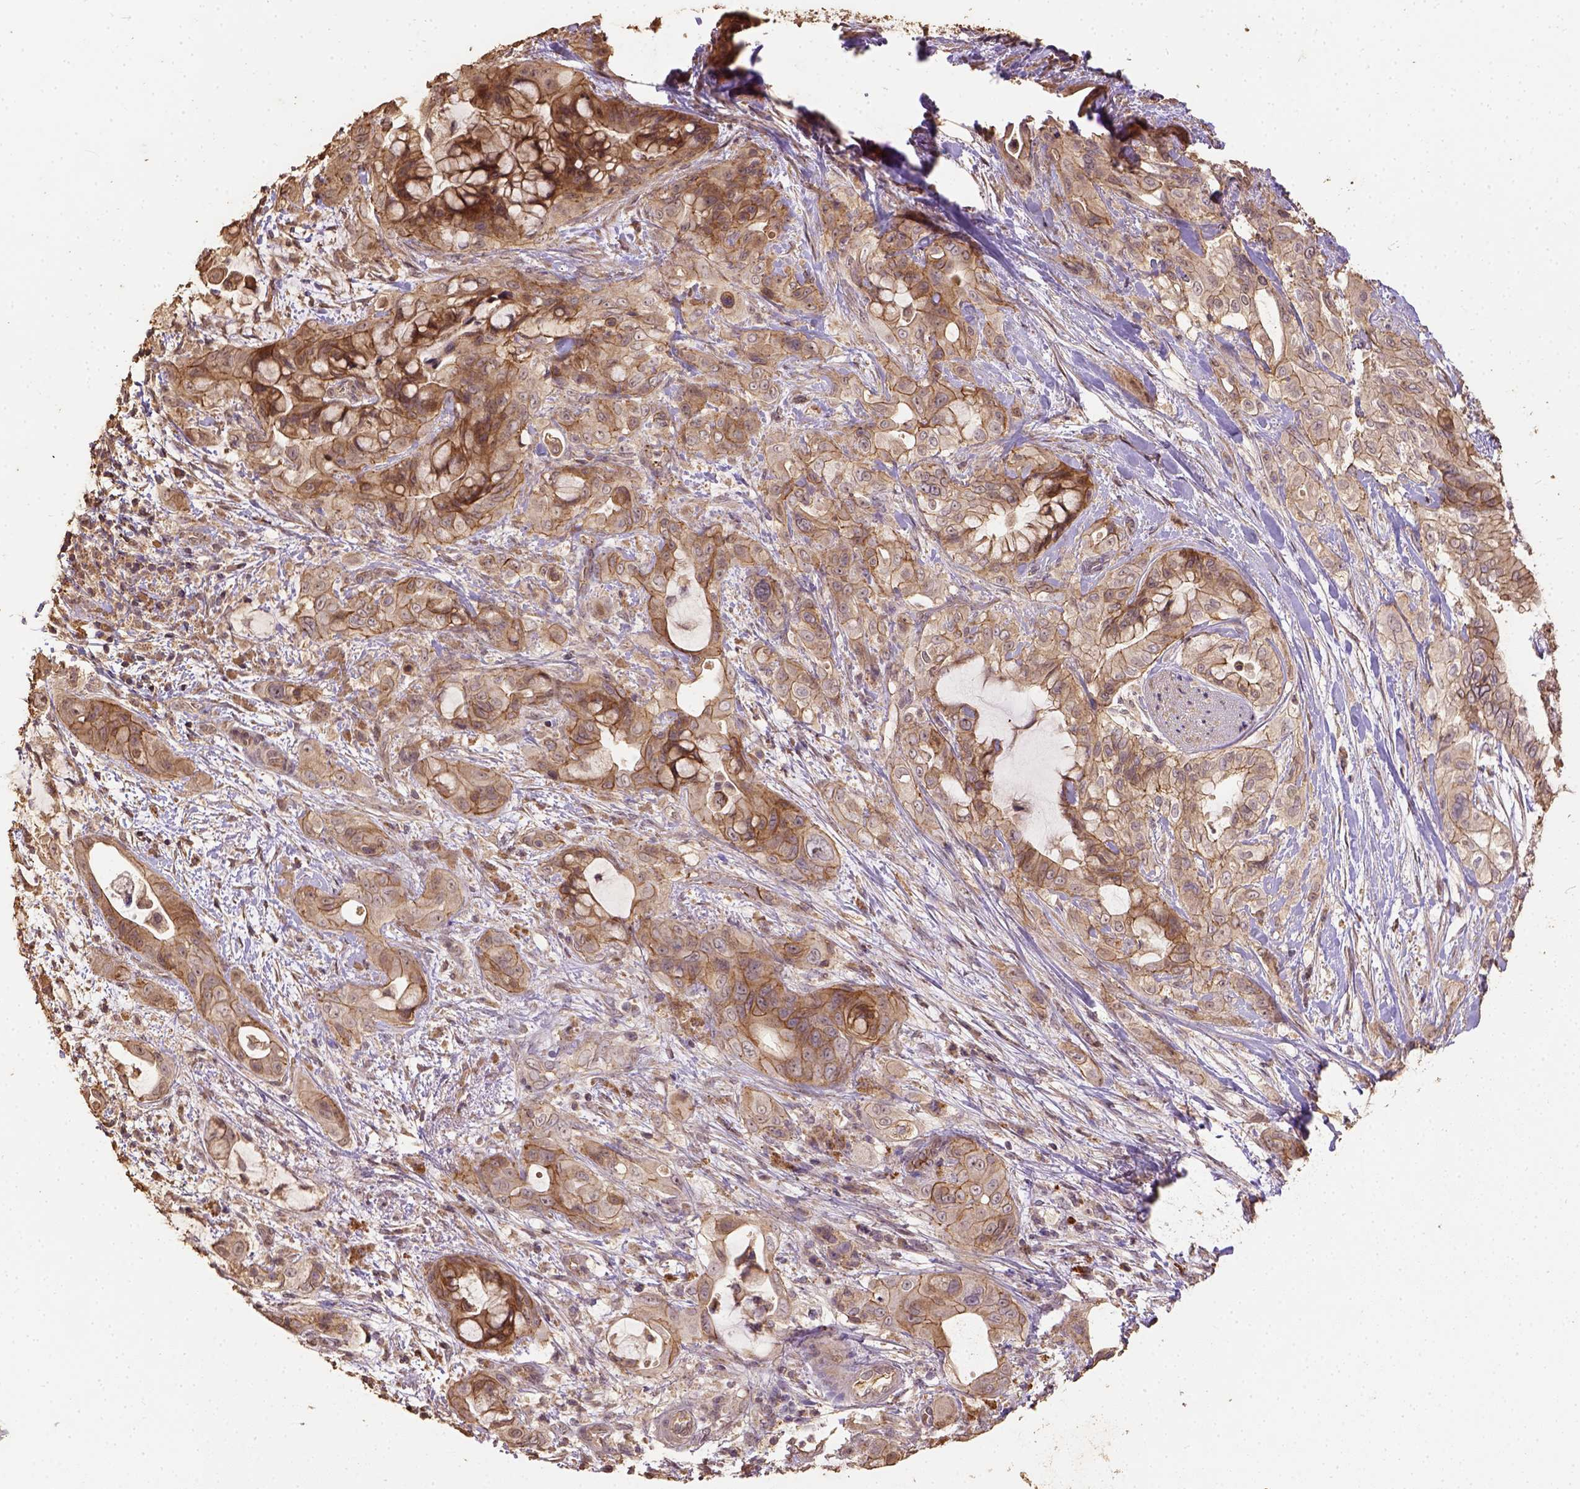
{"staining": {"intensity": "moderate", "quantity": ">75%", "location": "cytoplasmic/membranous"}, "tissue": "pancreatic cancer", "cell_type": "Tumor cells", "image_type": "cancer", "snomed": [{"axis": "morphology", "description": "Adenocarcinoma, NOS"}, {"axis": "topography", "description": "Pancreas"}], "caption": "The histopathology image reveals staining of pancreatic cancer, revealing moderate cytoplasmic/membranous protein positivity (brown color) within tumor cells.", "gene": "ATP1B3", "patient": {"sex": "male", "age": 71}}